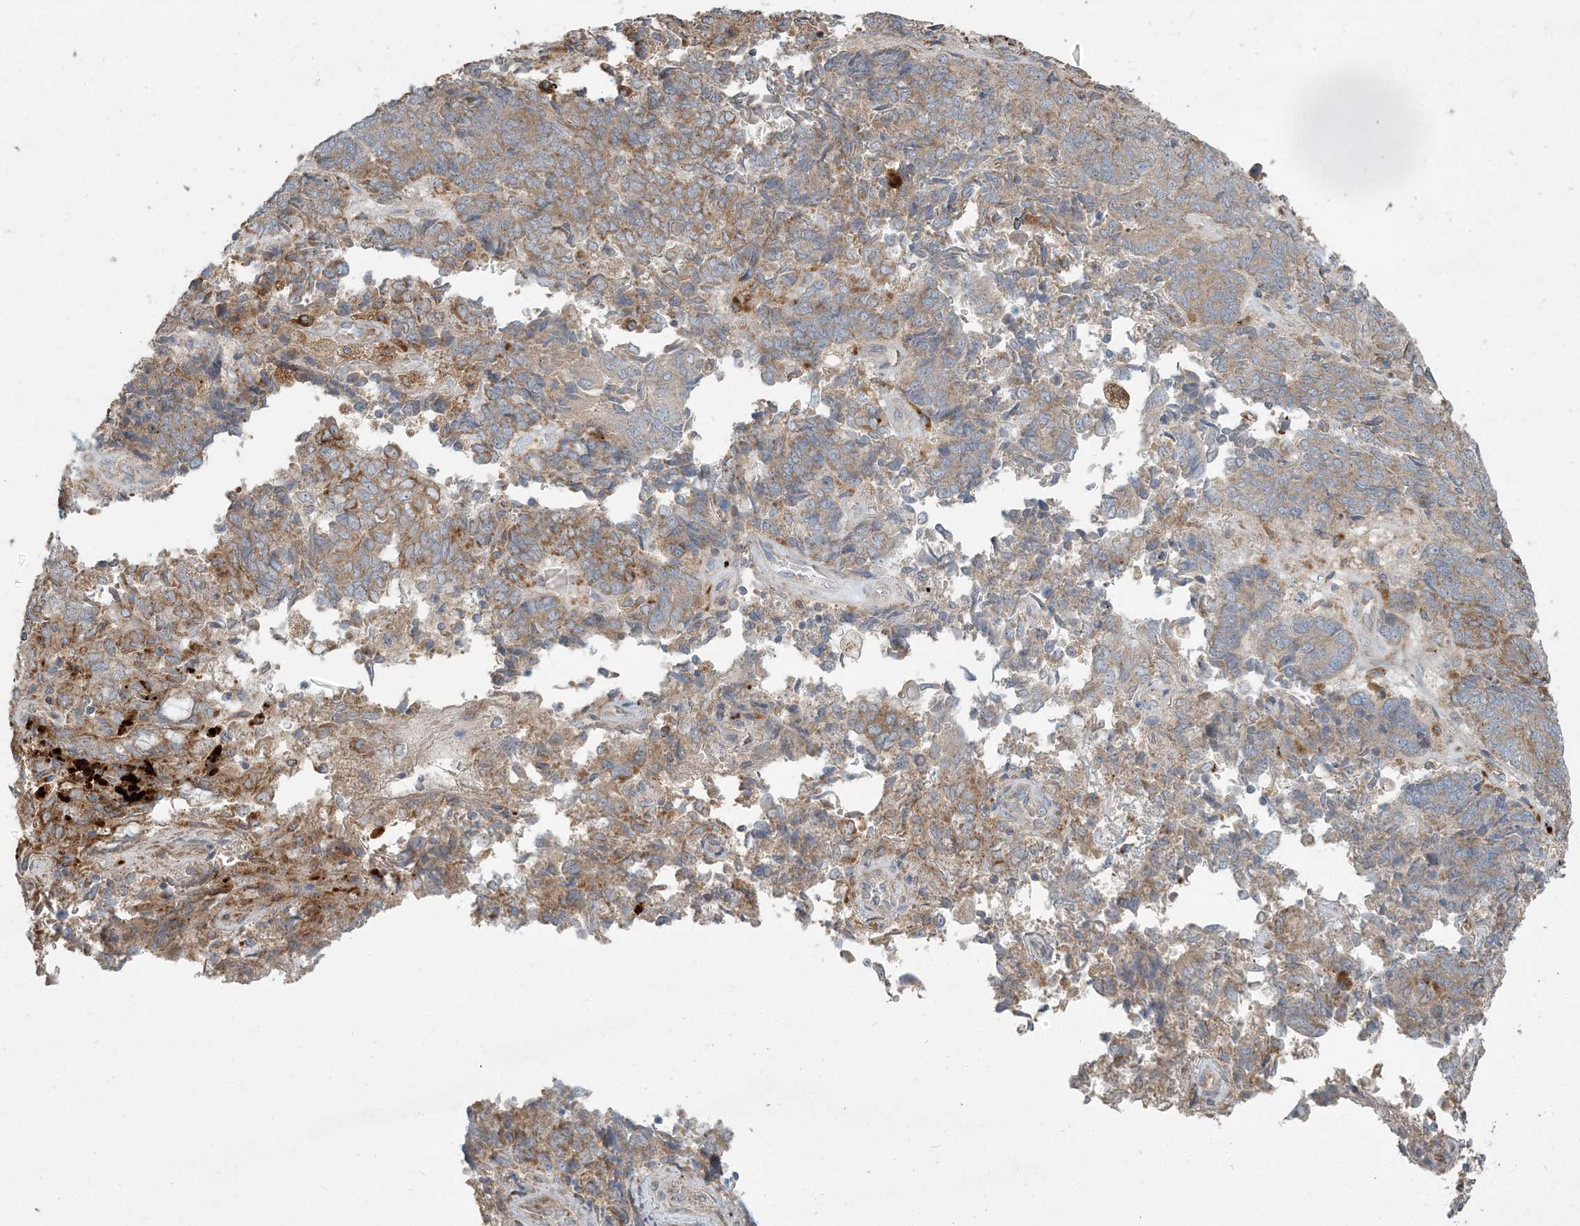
{"staining": {"intensity": "moderate", "quantity": ">75%", "location": "cytoplasmic/membranous"}, "tissue": "endometrial cancer", "cell_type": "Tumor cells", "image_type": "cancer", "snomed": [{"axis": "morphology", "description": "Adenocarcinoma, NOS"}, {"axis": "topography", "description": "Endometrium"}], "caption": "Endometrial cancer tissue exhibits moderate cytoplasmic/membranous staining in approximately >75% of tumor cells (brown staining indicates protein expression, while blue staining denotes nuclei).", "gene": "LTN1", "patient": {"sex": "female", "age": 80}}